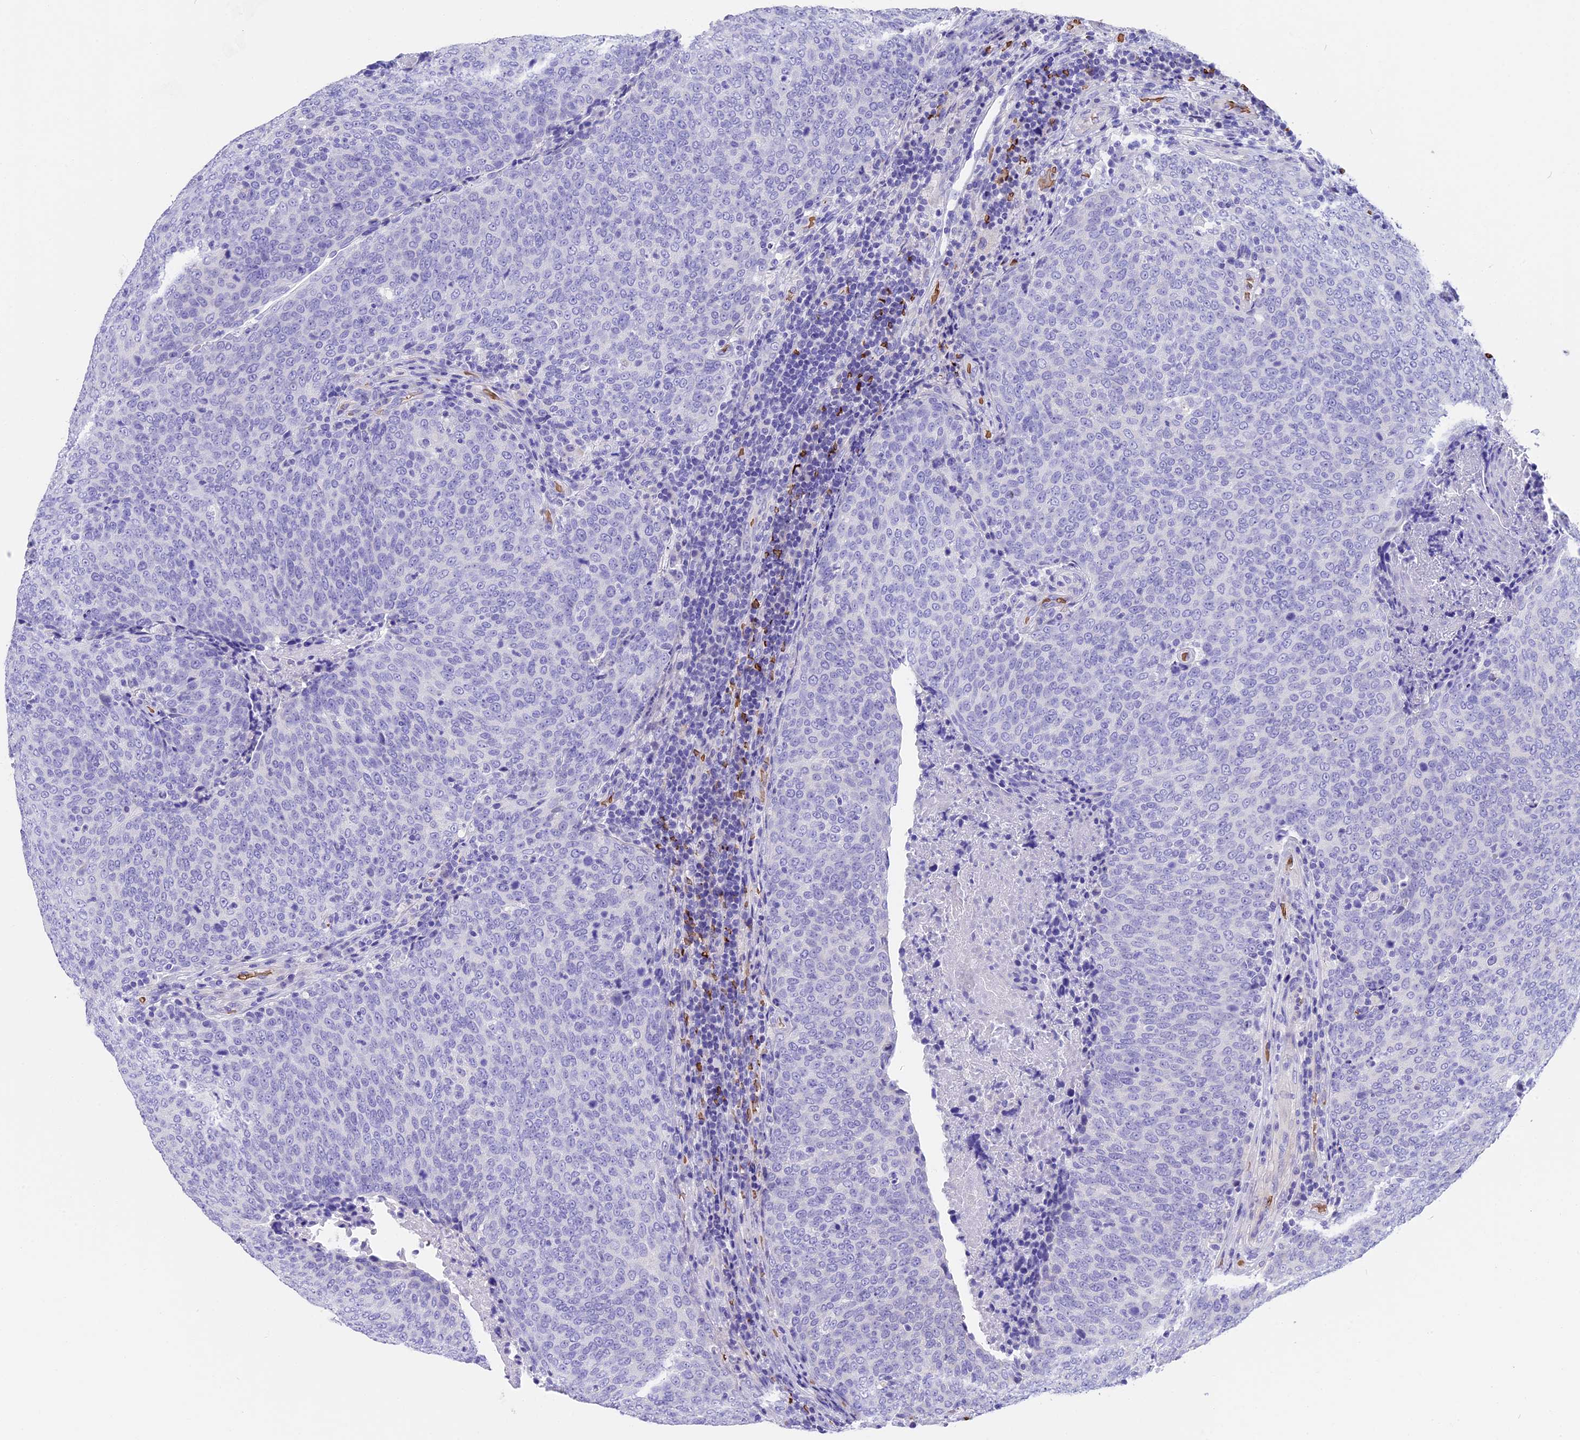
{"staining": {"intensity": "negative", "quantity": "none", "location": "none"}, "tissue": "head and neck cancer", "cell_type": "Tumor cells", "image_type": "cancer", "snomed": [{"axis": "morphology", "description": "Squamous cell carcinoma, NOS"}, {"axis": "morphology", "description": "Squamous cell carcinoma, metastatic, NOS"}, {"axis": "topography", "description": "Lymph node"}, {"axis": "topography", "description": "Head-Neck"}], "caption": "A high-resolution micrograph shows immunohistochemistry staining of head and neck metastatic squamous cell carcinoma, which demonstrates no significant positivity in tumor cells.", "gene": "TNNC2", "patient": {"sex": "male", "age": 62}}